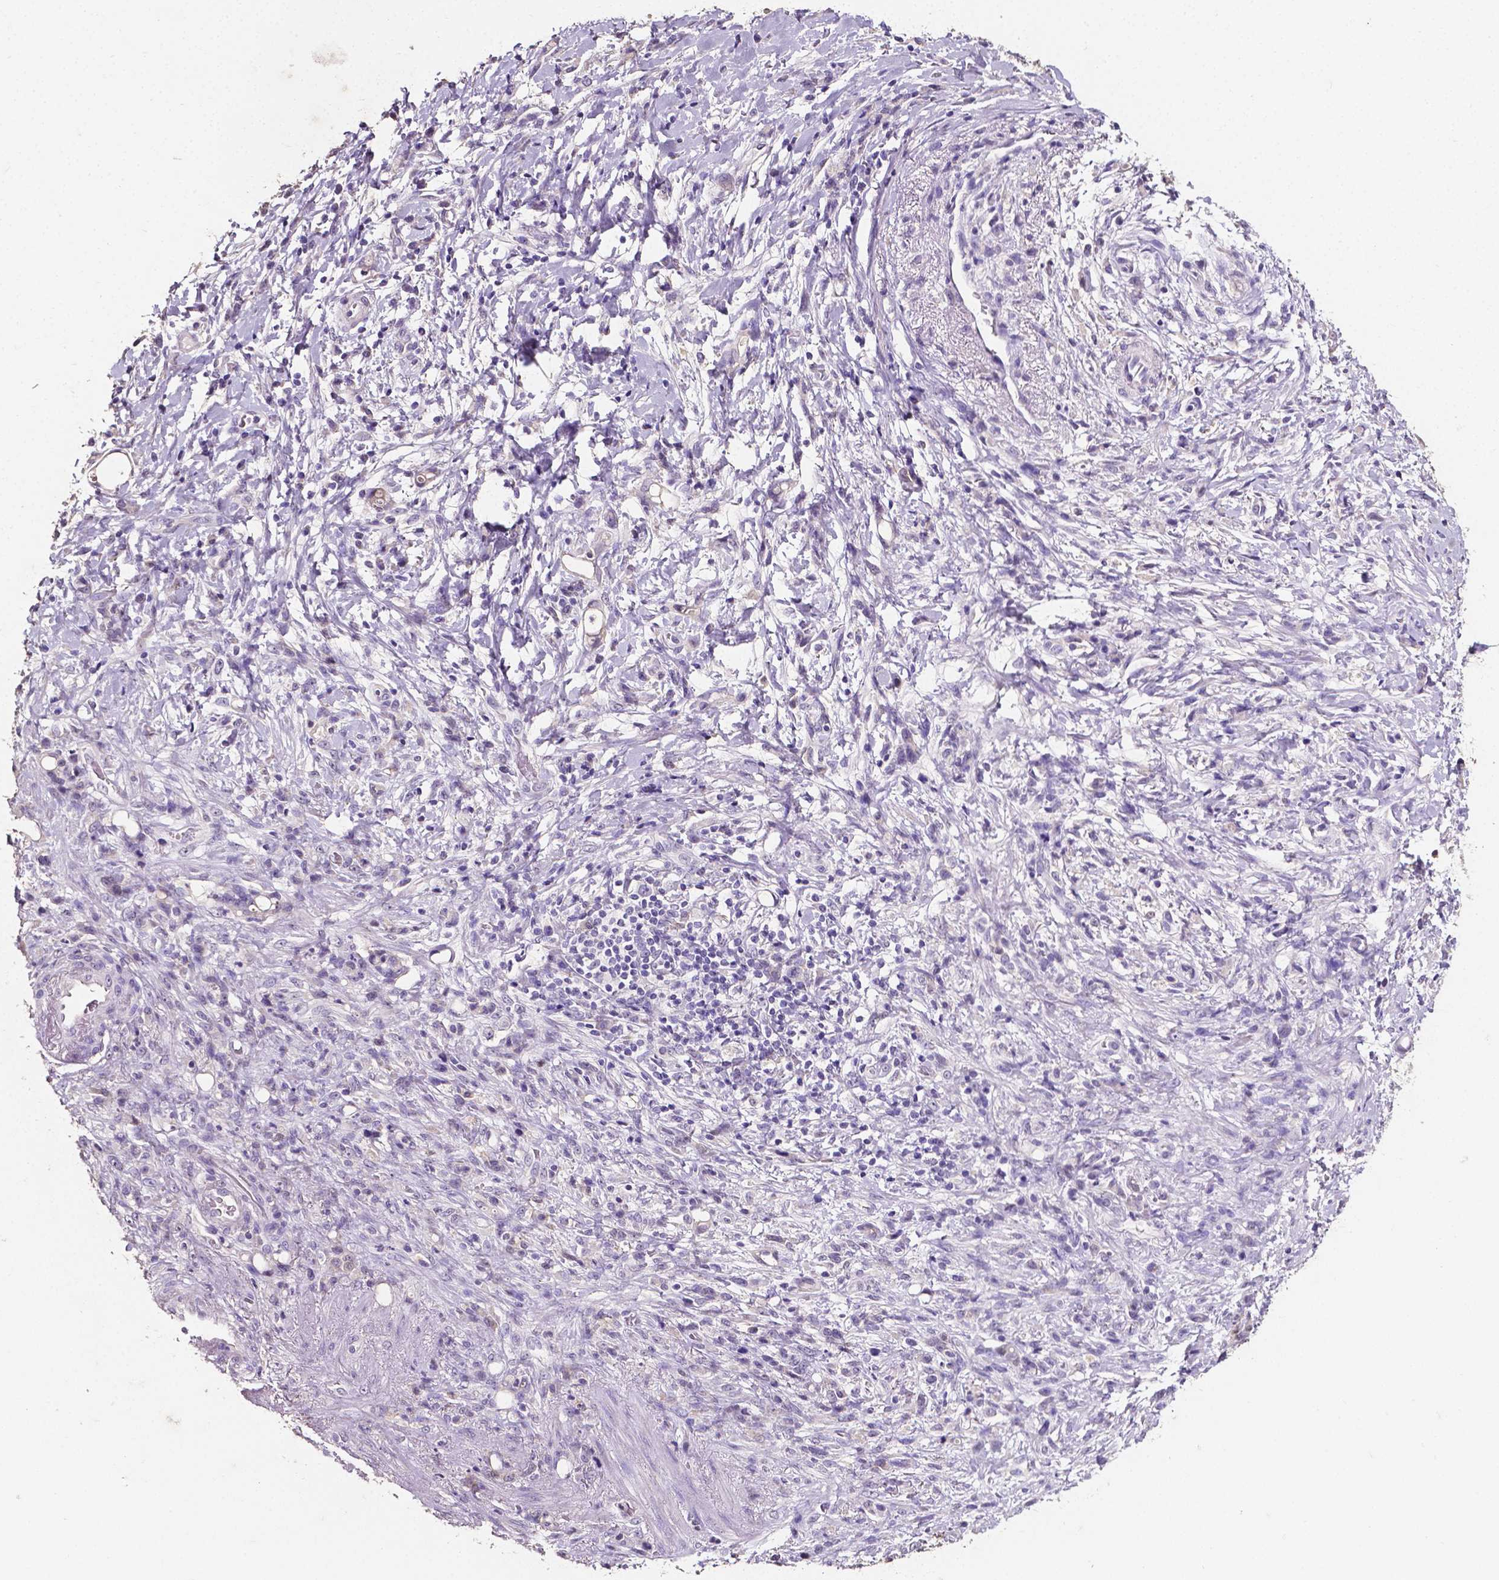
{"staining": {"intensity": "negative", "quantity": "none", "location": "none"}, "tissue": "stomach cancer", "cell_type": "Tumor cells", "image_type": "cancer", "snomed": [{"axis": "morphology", "description": "Adenocarcinoma, NOS"}, {"axis": "topography", "description": "Stomach"}], "caption": "Immunohistochemistry micrograph of neoplastic tissue: stomach adenocarcinoma stained with DAB (3,3'-diaminobenzidine) reveals no significant protein staining in tumor cells.", "gene": "PSAT1", "patient": {"sex": "female", "age": 84}}